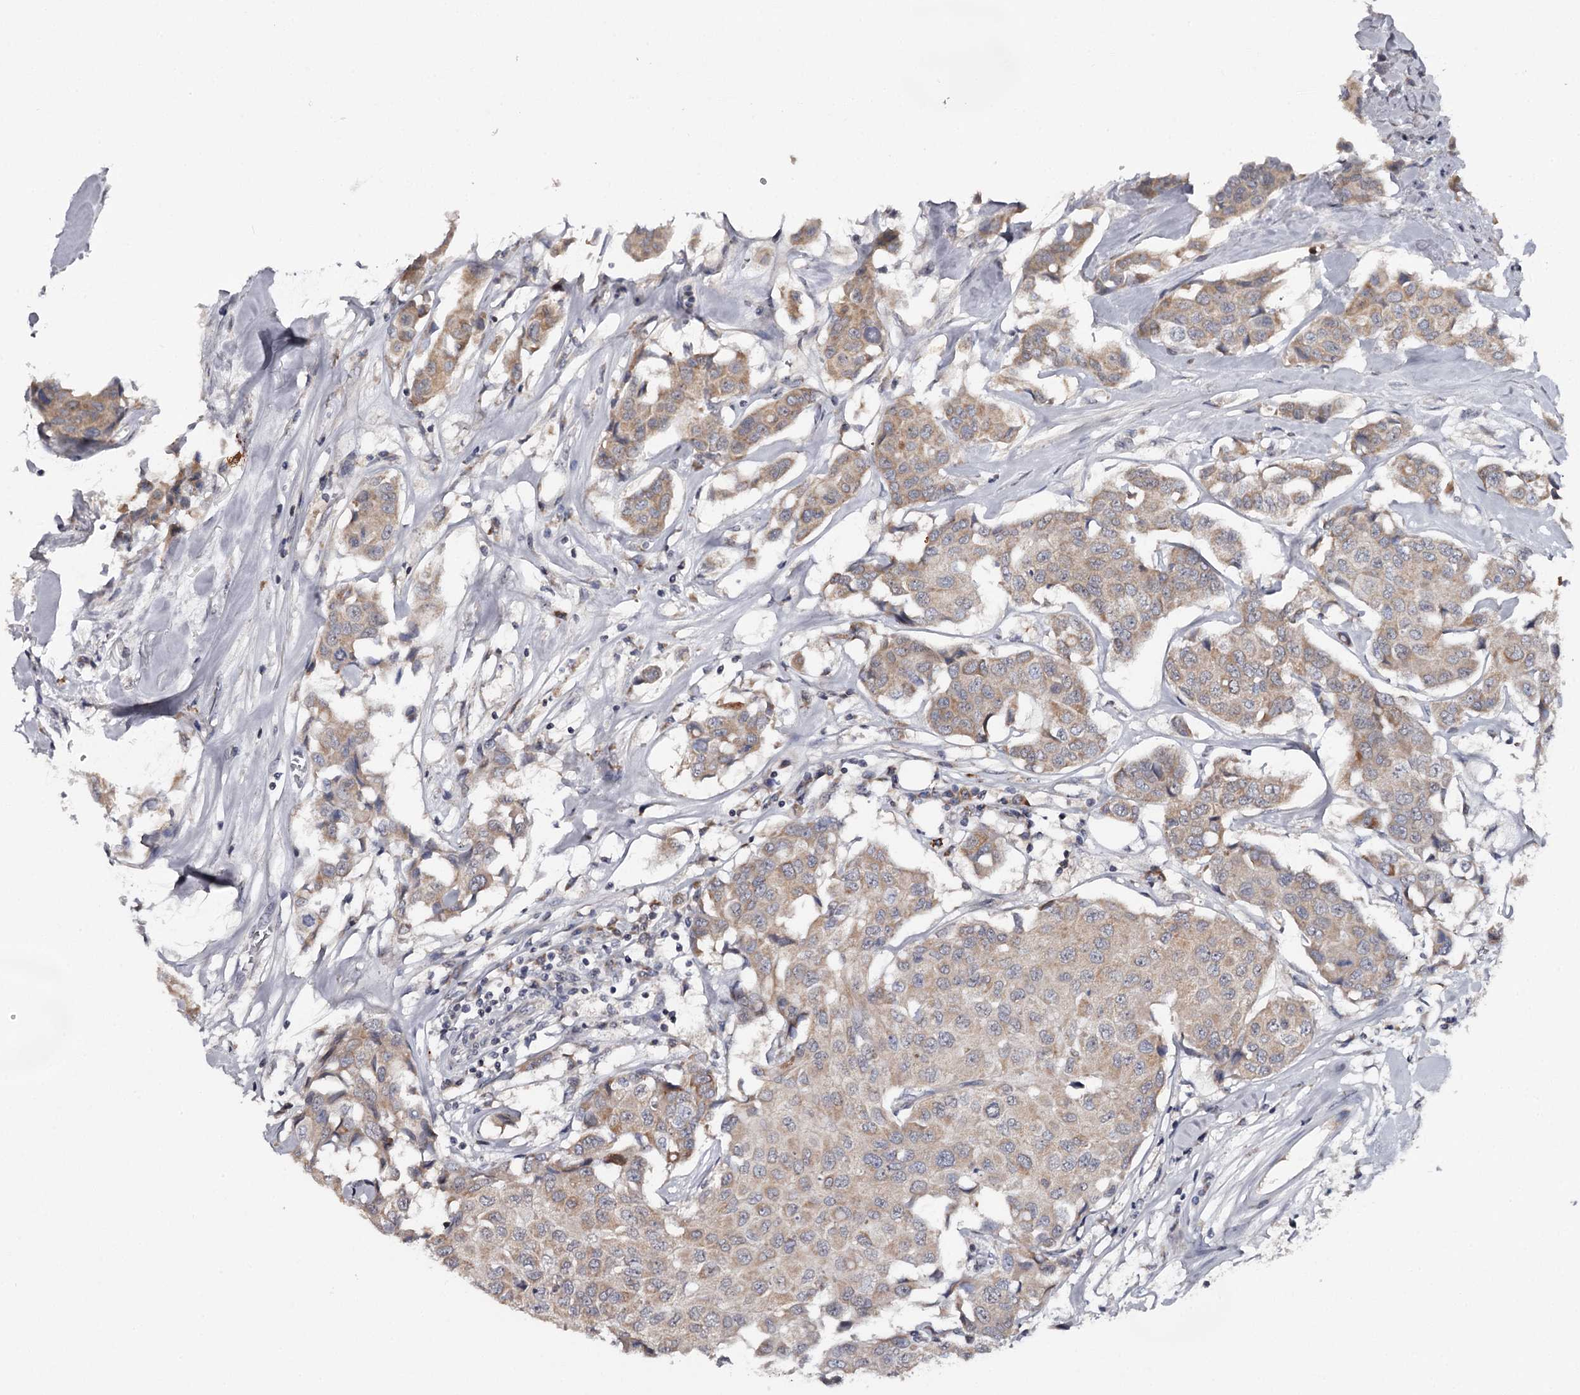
{"staining": {"intensity": "weak", "quantity": ">75%", "location": "cytoplasmic/membranous"}, "tissue": "breast cancer", "cell_type": "Tumor cells", "image_type": "cancer", "snomed": [{"axis": "morphology", "description": "Duct carcinoma"}, {"axis": "topography", "description": "Breast"}], "caption": "IHC (DAB) staining of breast infiltrating ductal carcinoma reveals weak cytoplasmic/membranous protein staining in about >75% of tumor cells.", "gene": "GTSF1", "patient": {"sex": "female", "age": 80}}